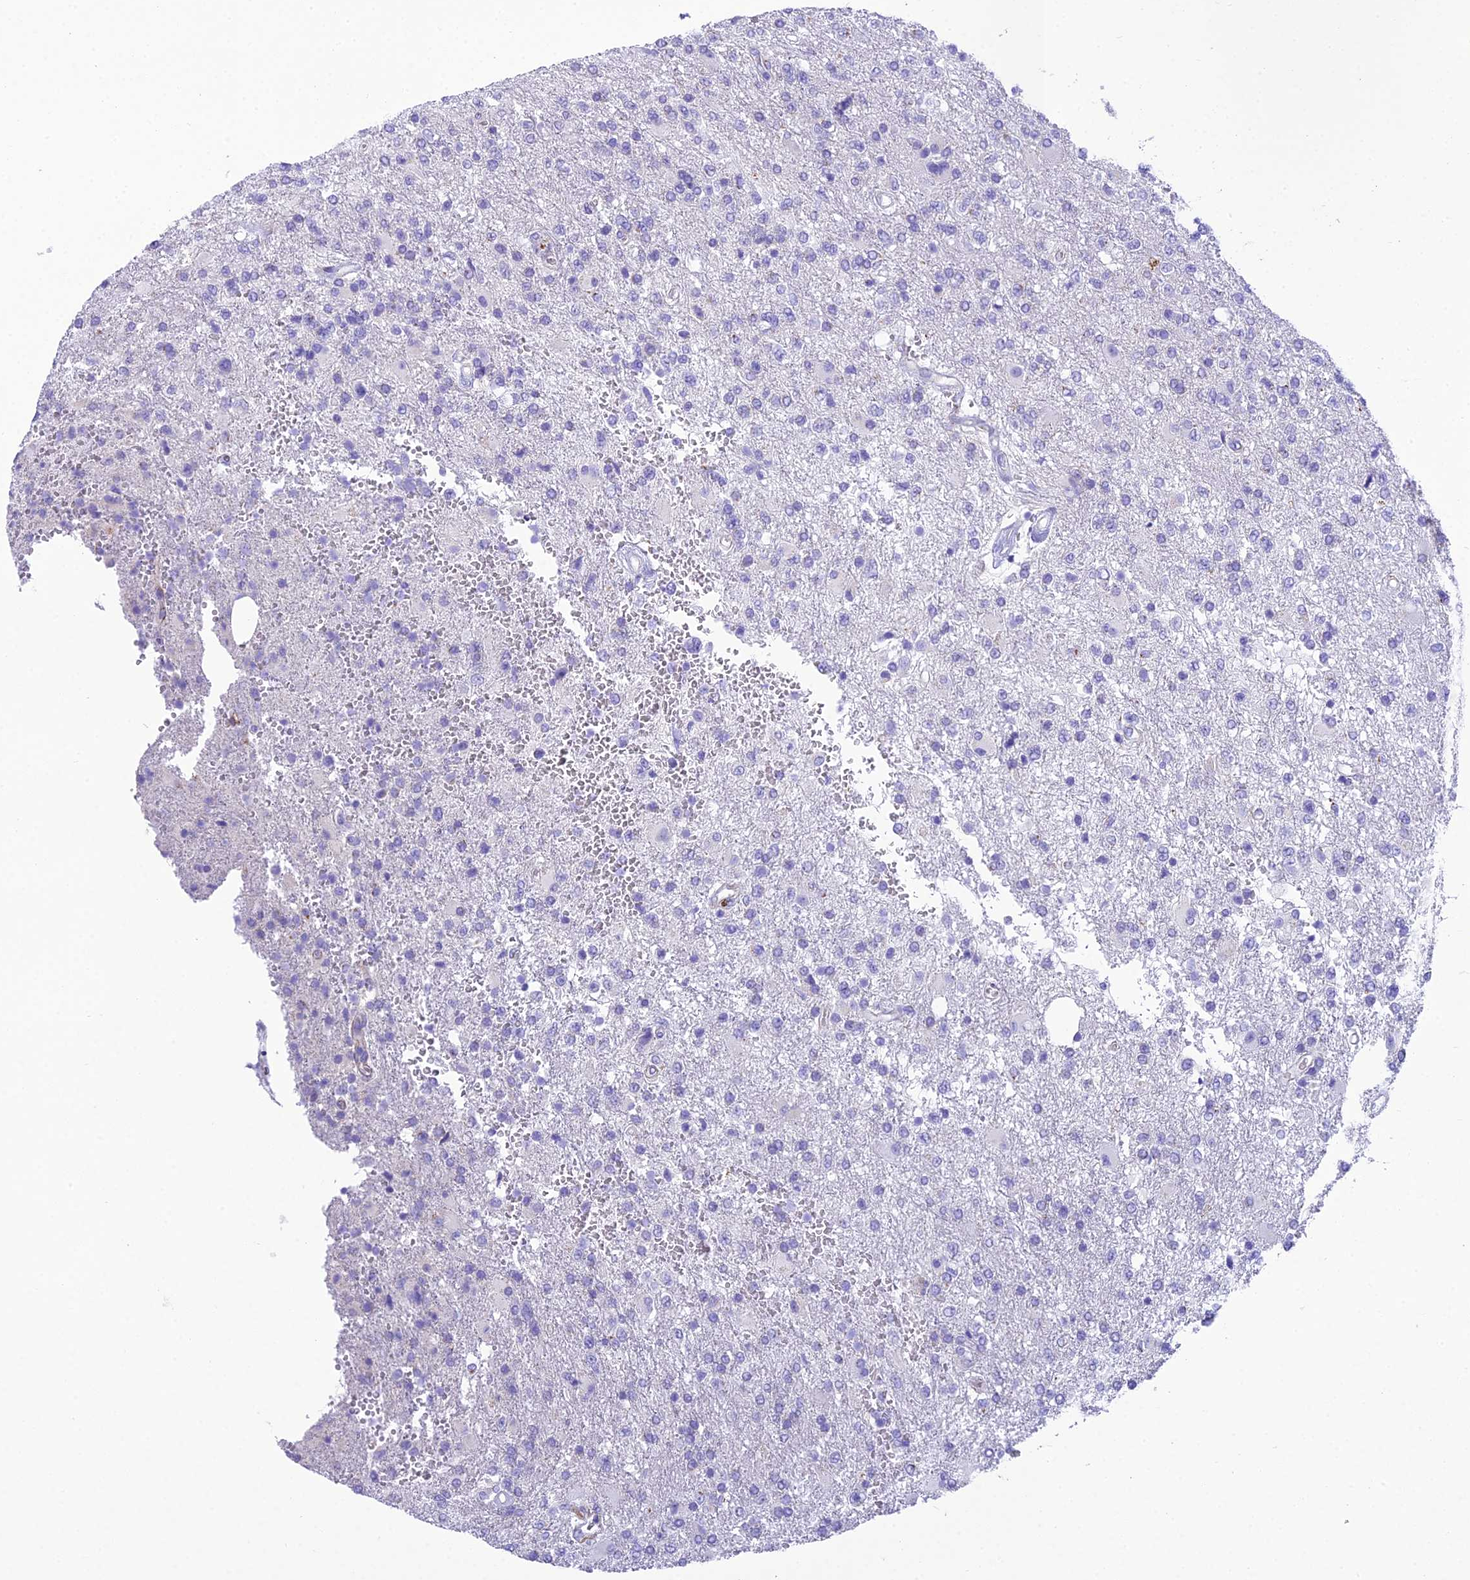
{"staining": {"intensity": "negative", "quantity": "none", "location": "none"}, "tissue": "glioma", "cell_type": "Tumor cells", "image_type": "cancer", "snomed": [{"axis": "morphology", "description": "Glioma, malignant, High grade"}, {"axis": "topography", "description": "Brain"}], "caption": "Human malignant glioma (high-grade) stained for a protein using IHC reveals no staining in tumor cells.", "gene": "GFRA1", "patient": {"sex": "male", "age": 56}}